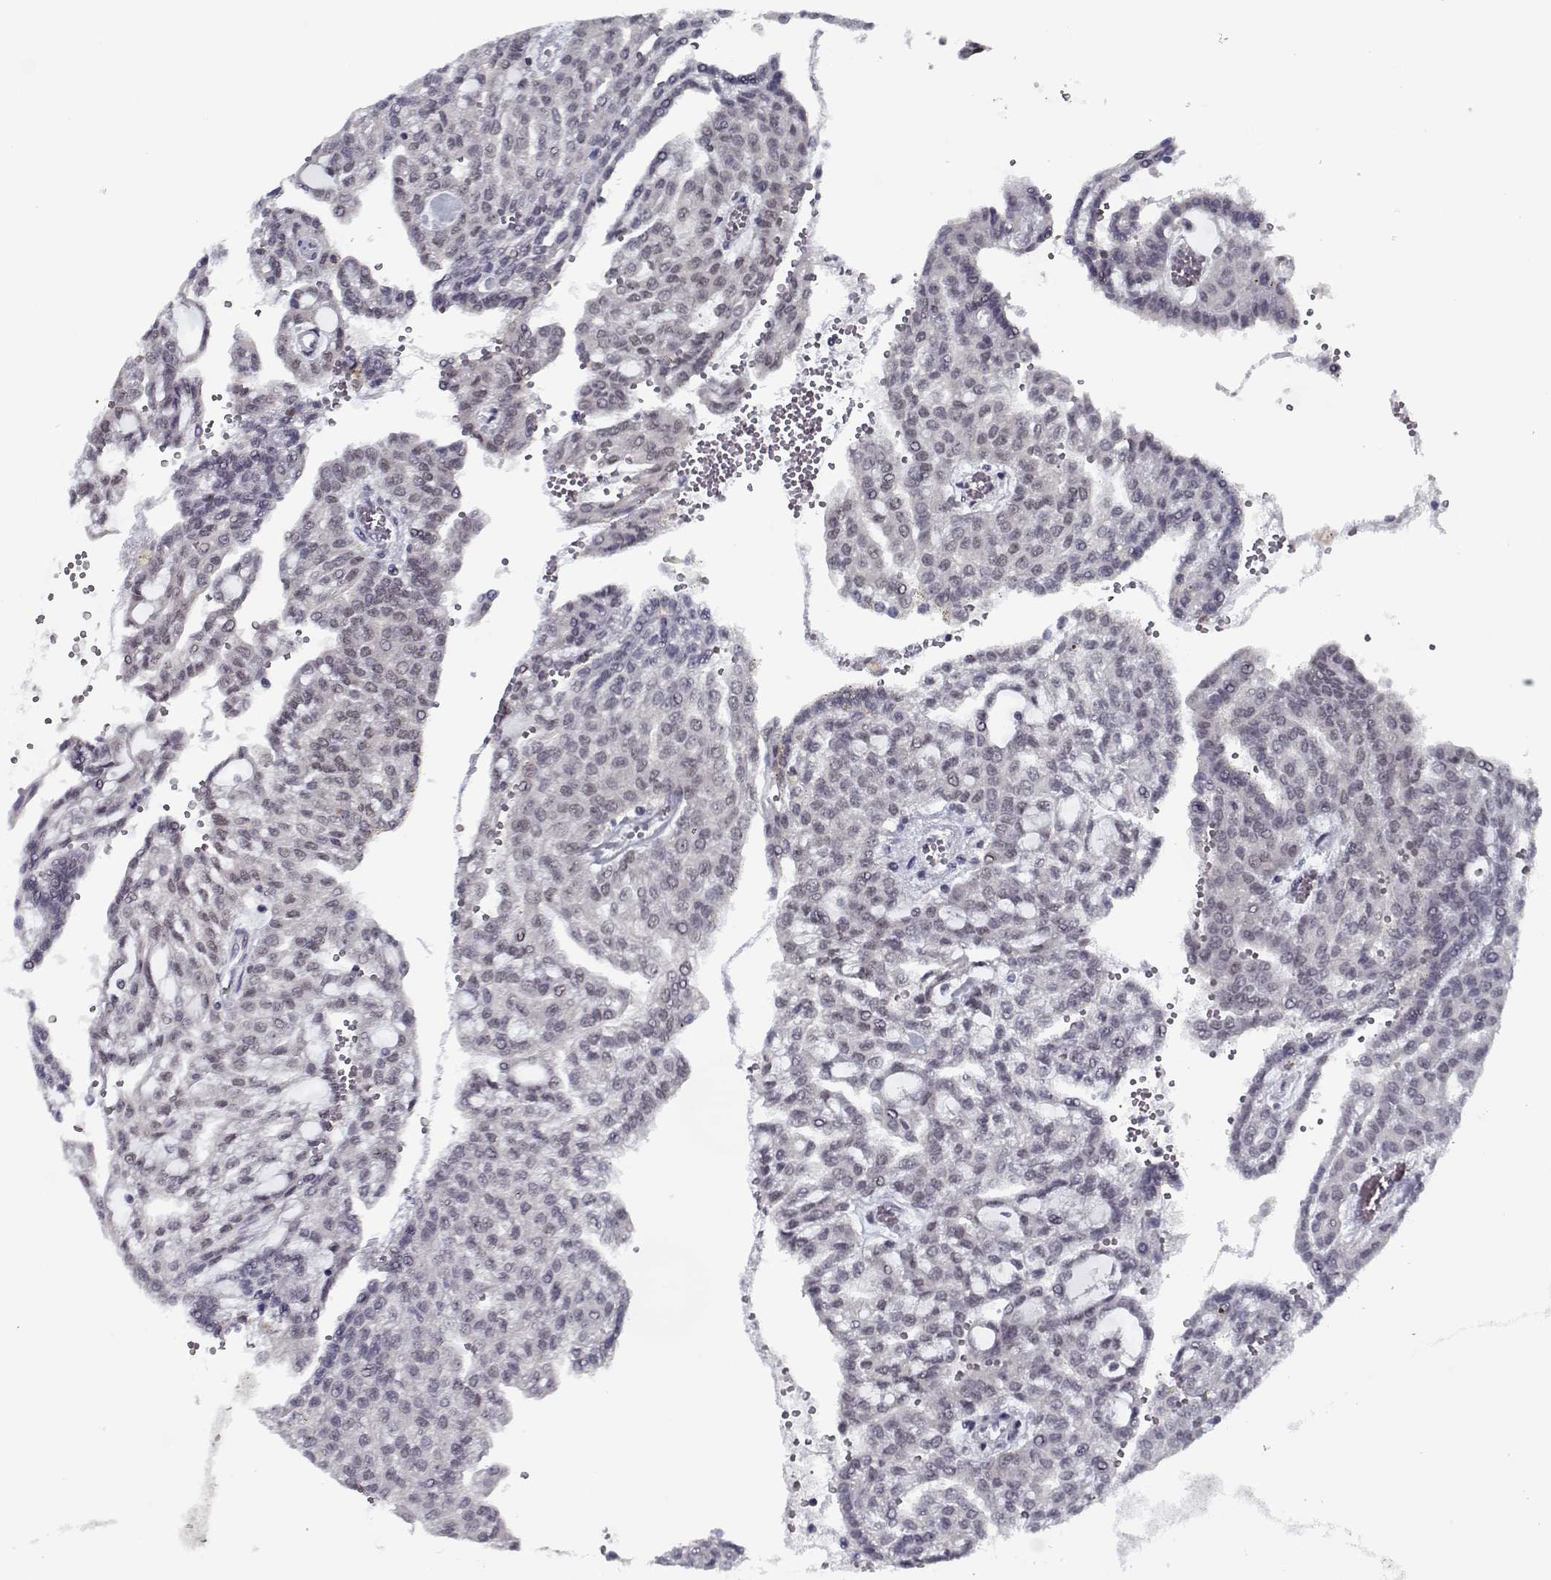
{"staining": {"intensity": "weak", "quantity": "<25%", "location": "nuclear"}, "tissue": "renal cancer", "cell_type": "Tumor cells", "image_type": "cancer", "snomed": [{"axis": "morphology", "description": "Adenocarcinoma, NOS"}, {"axis": "topography", "description": "Kidney"}], "caption": "Renal cancer (adenocarcinoma) was stained to show a protein in brown. There is no significant expression in tumor cells.", "gene": "TESPA1", "patient": {"sex": "male", "age": 63}}